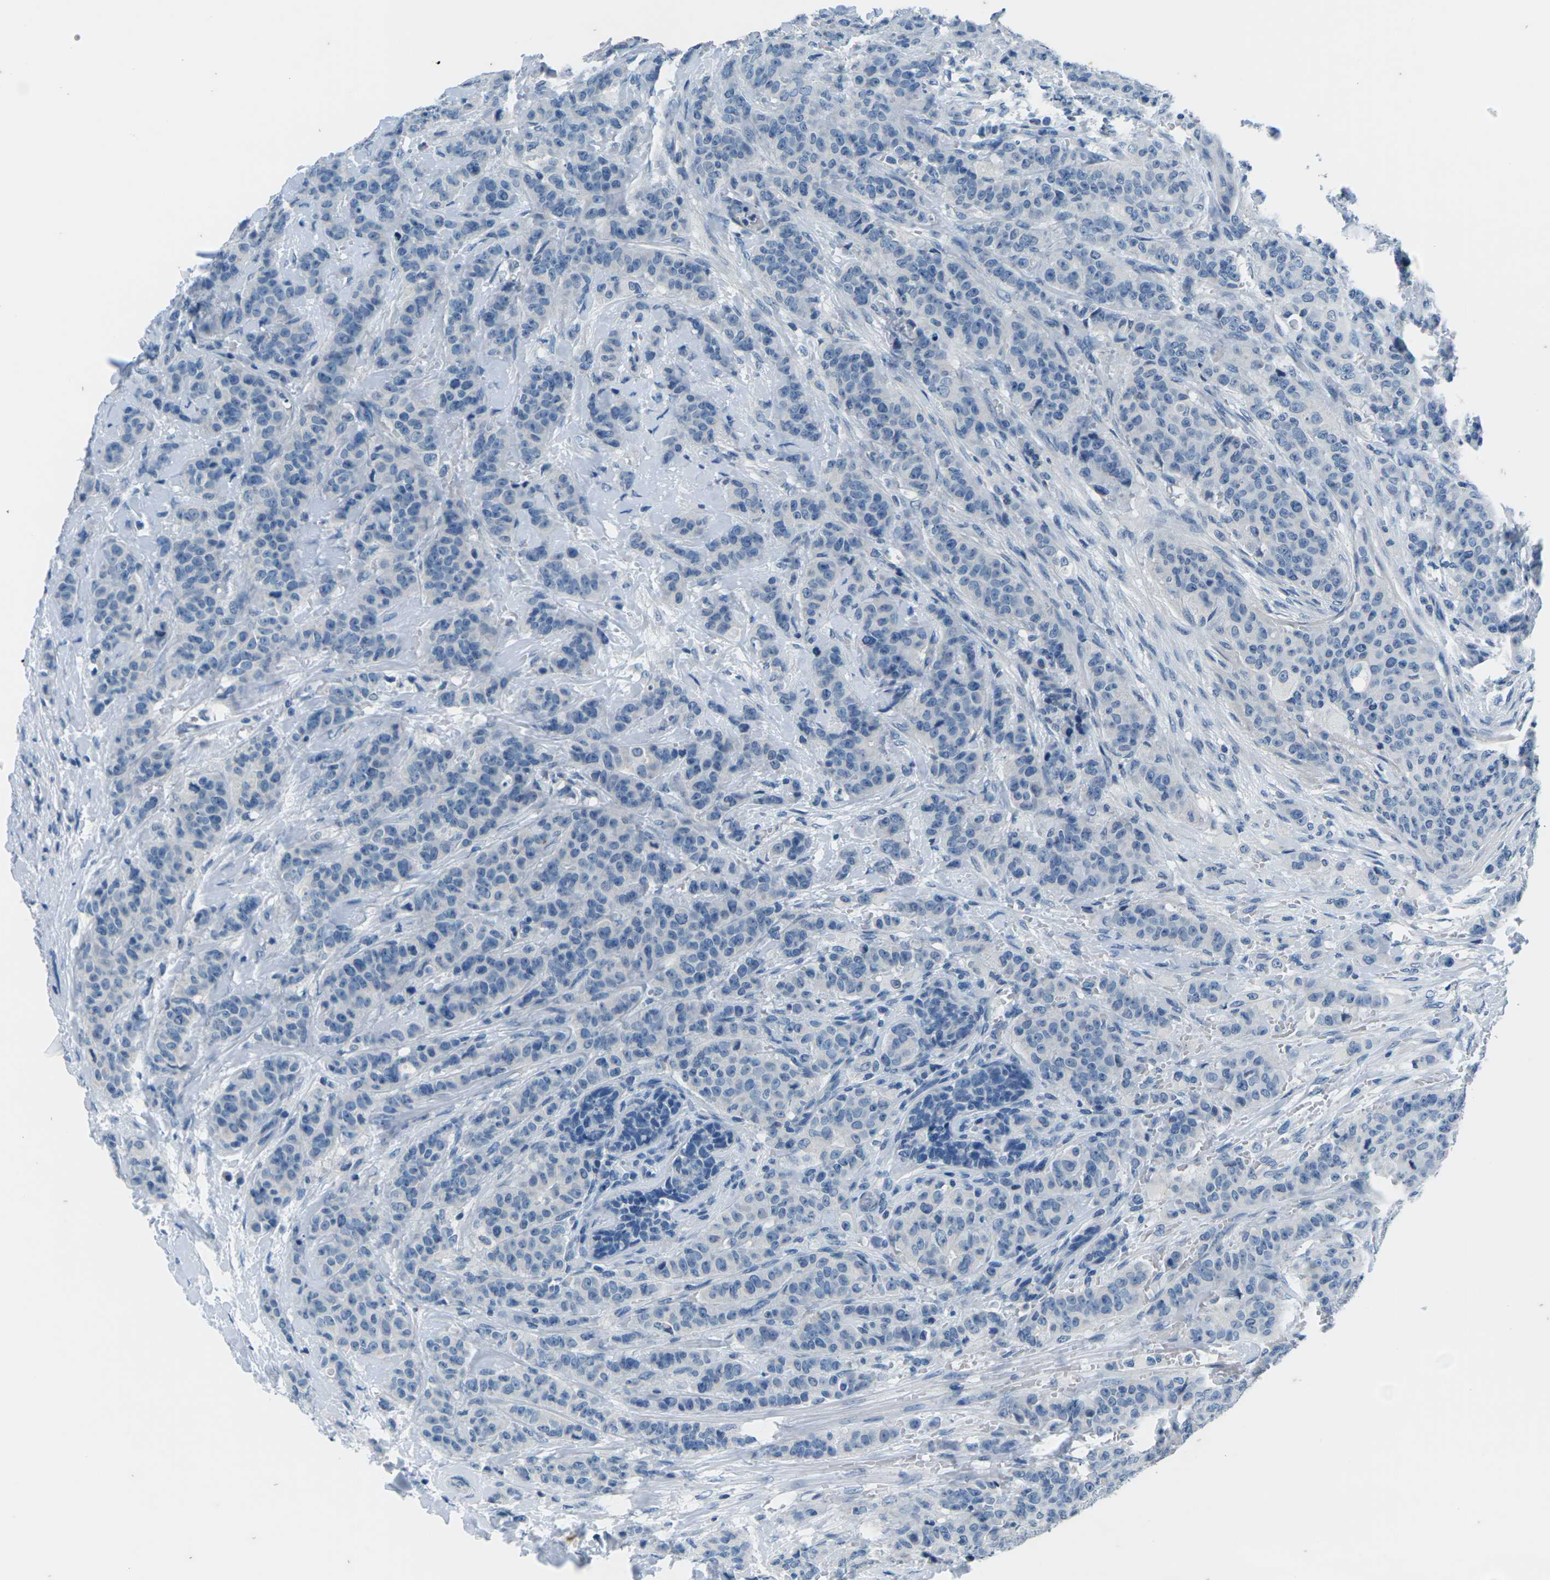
{"staining": {"intensity": "negative", "quantity": "none", "location": "none"}, "tissue": "breast cancer", "cell_type": "Tumor cells", "image_type": "cancer", "snomed": [{"axis": "morphology", "description": "Normal tissue, NOS"}, {"axis": "morphology", "description": "Duct carcinoma"}, {"axis": "topography", "description": "Breast"}], "caption": "IHC of human infiltrating ductal carcinoma (breast) demonstrates no staining in tumor cells.", "gene": "UMOD", "patient": {"sex": "female", "age": 40}}